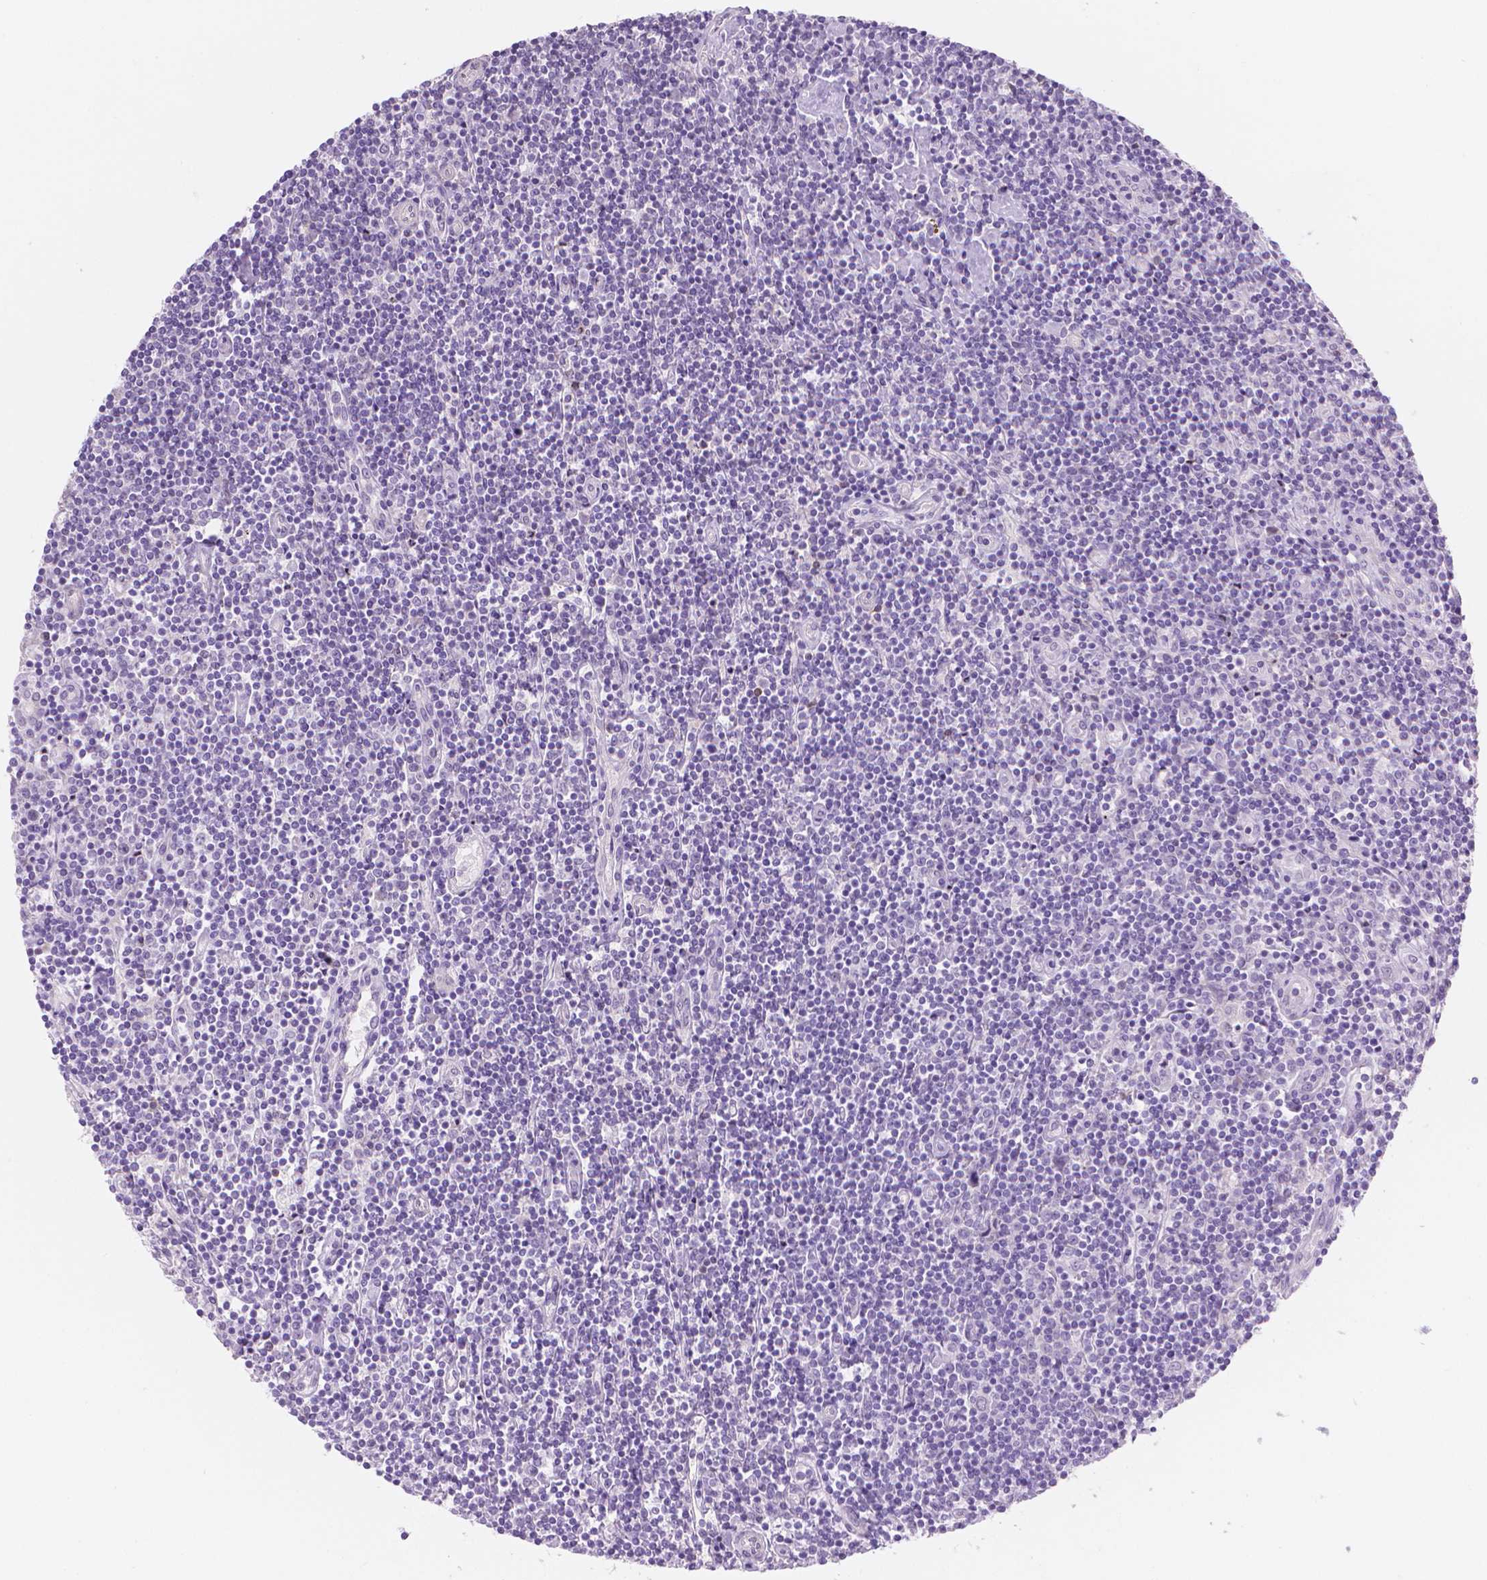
{"staining": {"intensity": "negative", "quantity": "none", "location": "none"}, "tissue": "lymphoma", "cell_type": "Tumor cells", "image_type": "cancer", "snomed": [{"axis": "morphology", "description": "Hodgkin's disease, NOS"}, {"axis": "topography", "description": "Lymph node"}], "caption": "Tumor cells are negative for brown protein staining in lymphoma.", "gene": "GSDMA", "patient": {"sex": "male", "age": 40}}